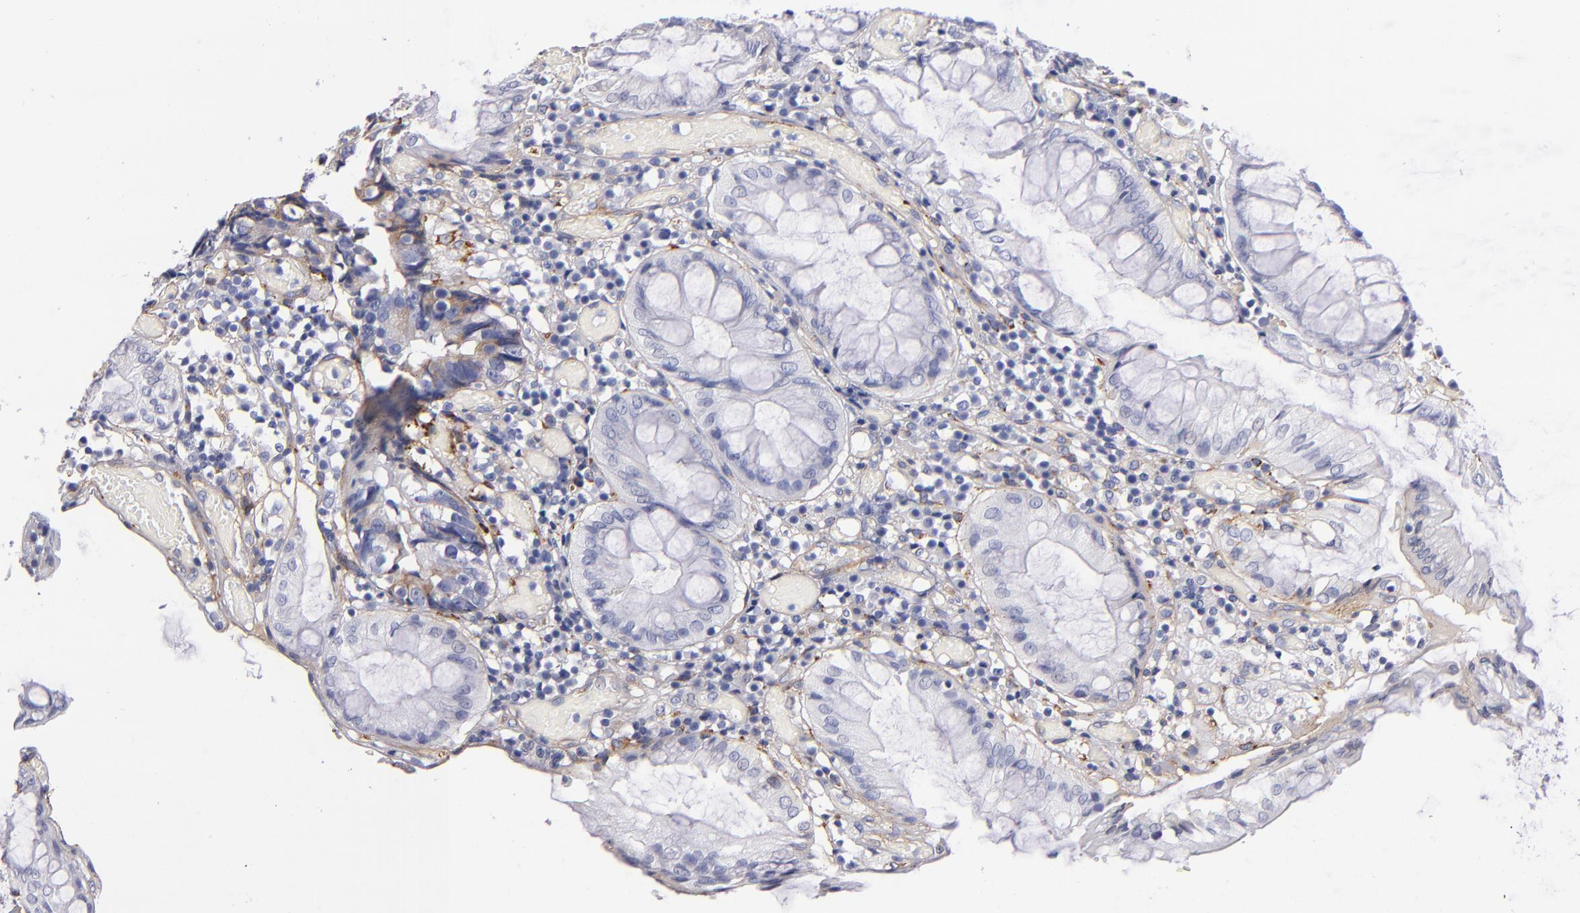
{"staining": {"intensity": "weak", "quantity": "25%-75%", "location": "cytoplasmic/membranous"}, "tissue": "colorectal cancer", "cell_type": "Tumor cells", "image_type": "cancer", "snomed": [{"axis": "morphology", "description": "Adenocarcinoma, NOS"}, {"axis": "topography", "description": "Rectum"}], "caption": "IHC image of neoplastic tissue: colorectal adenocarcinoma stained using IHC reveals low levels of weak protein expression localized specifically in the cytoplasmic/membranous of tumor cells, appearing as a cytoplasmic/membranous brown color.", "gene": "LAMC1", "patient": {"sex": "female", "age": 98}}